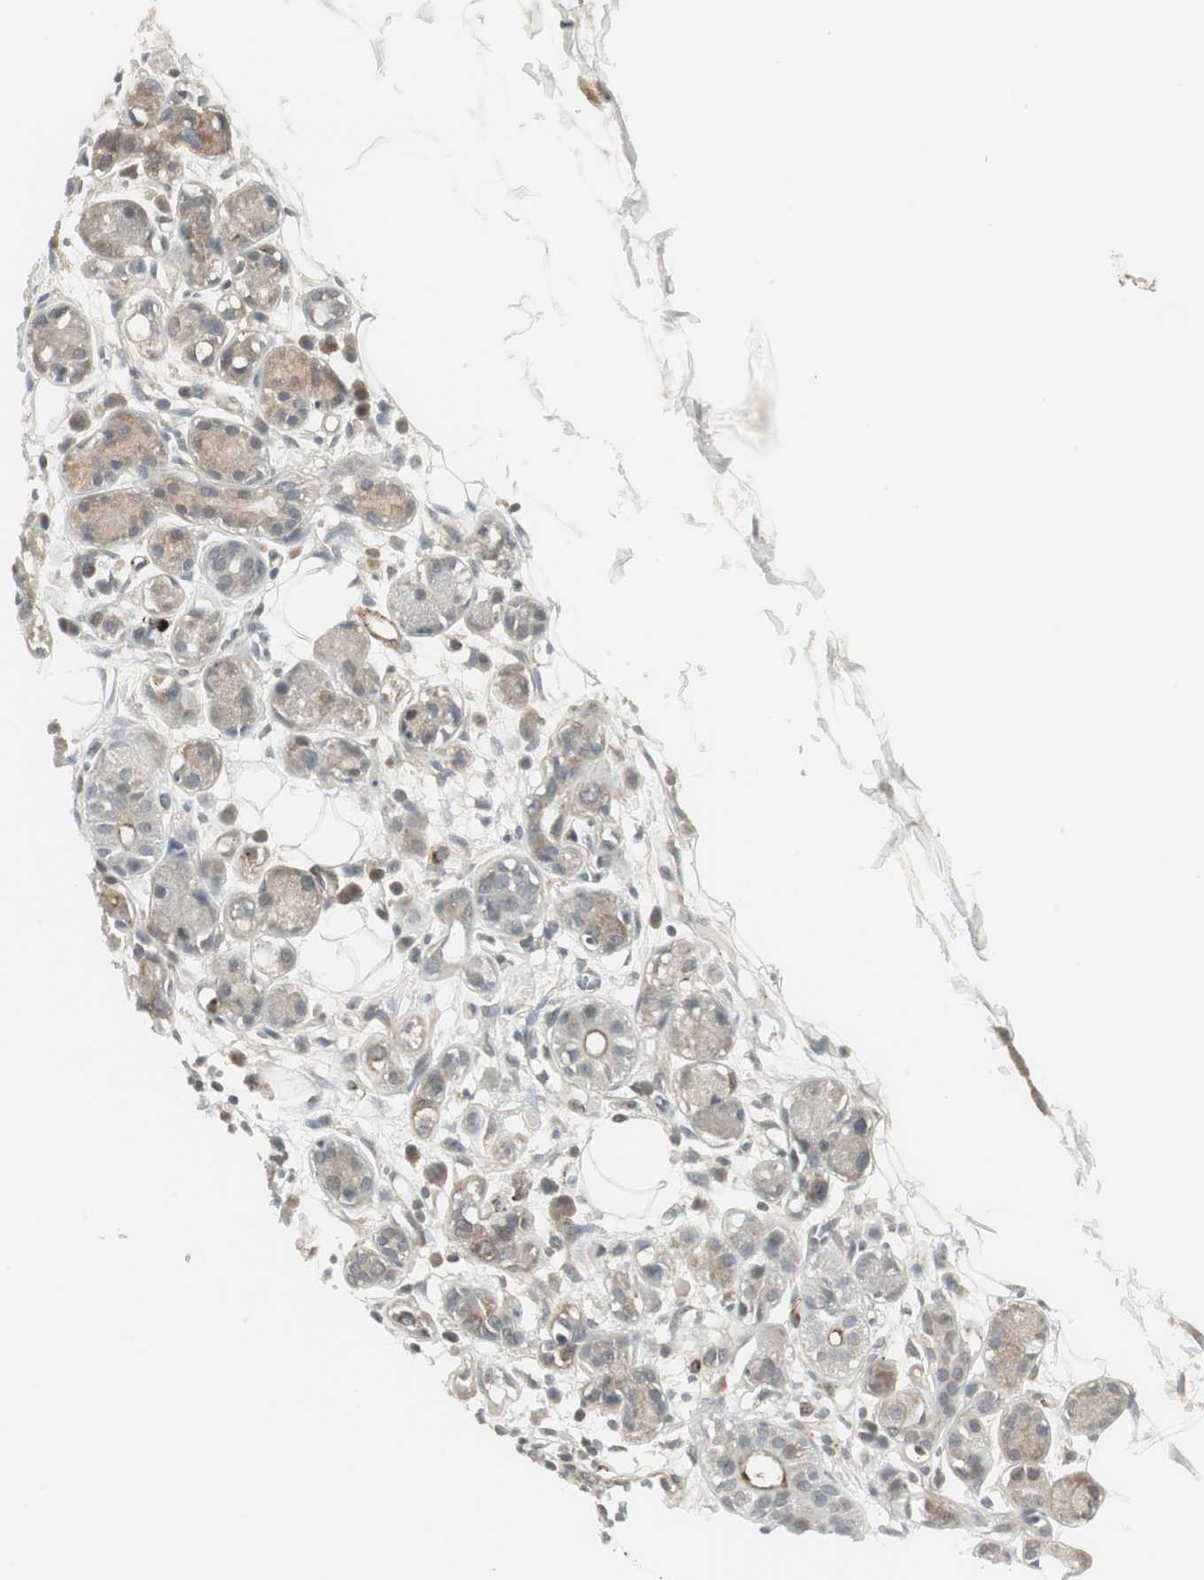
{"staining": {"intensity": "weak", "quantity": ">75%", "location": "cytoplasmic/membranous"}, "tissue": "adipose tissue", "cell_type": "Adipocytes", "image_type": "normal", "snomed": [{"axis": "morphology", "description": "Normal tissue, NOS"}, {"axis": "morphology", "description": "Inflammation, NOS"}, {"axis": "topography", "description": "Vascular tissue"}, {"axis": "topography", "description": "Salivary gland"}], "caption": "This micrograph exhibits immunohistochemistry staining of normal adipose tissue, with low weak cytoplasmic/membranous expression in approximately >75% of adipocytes.", "gene": "SCYL3", "patient": {"sex": "female", "age": 75}}